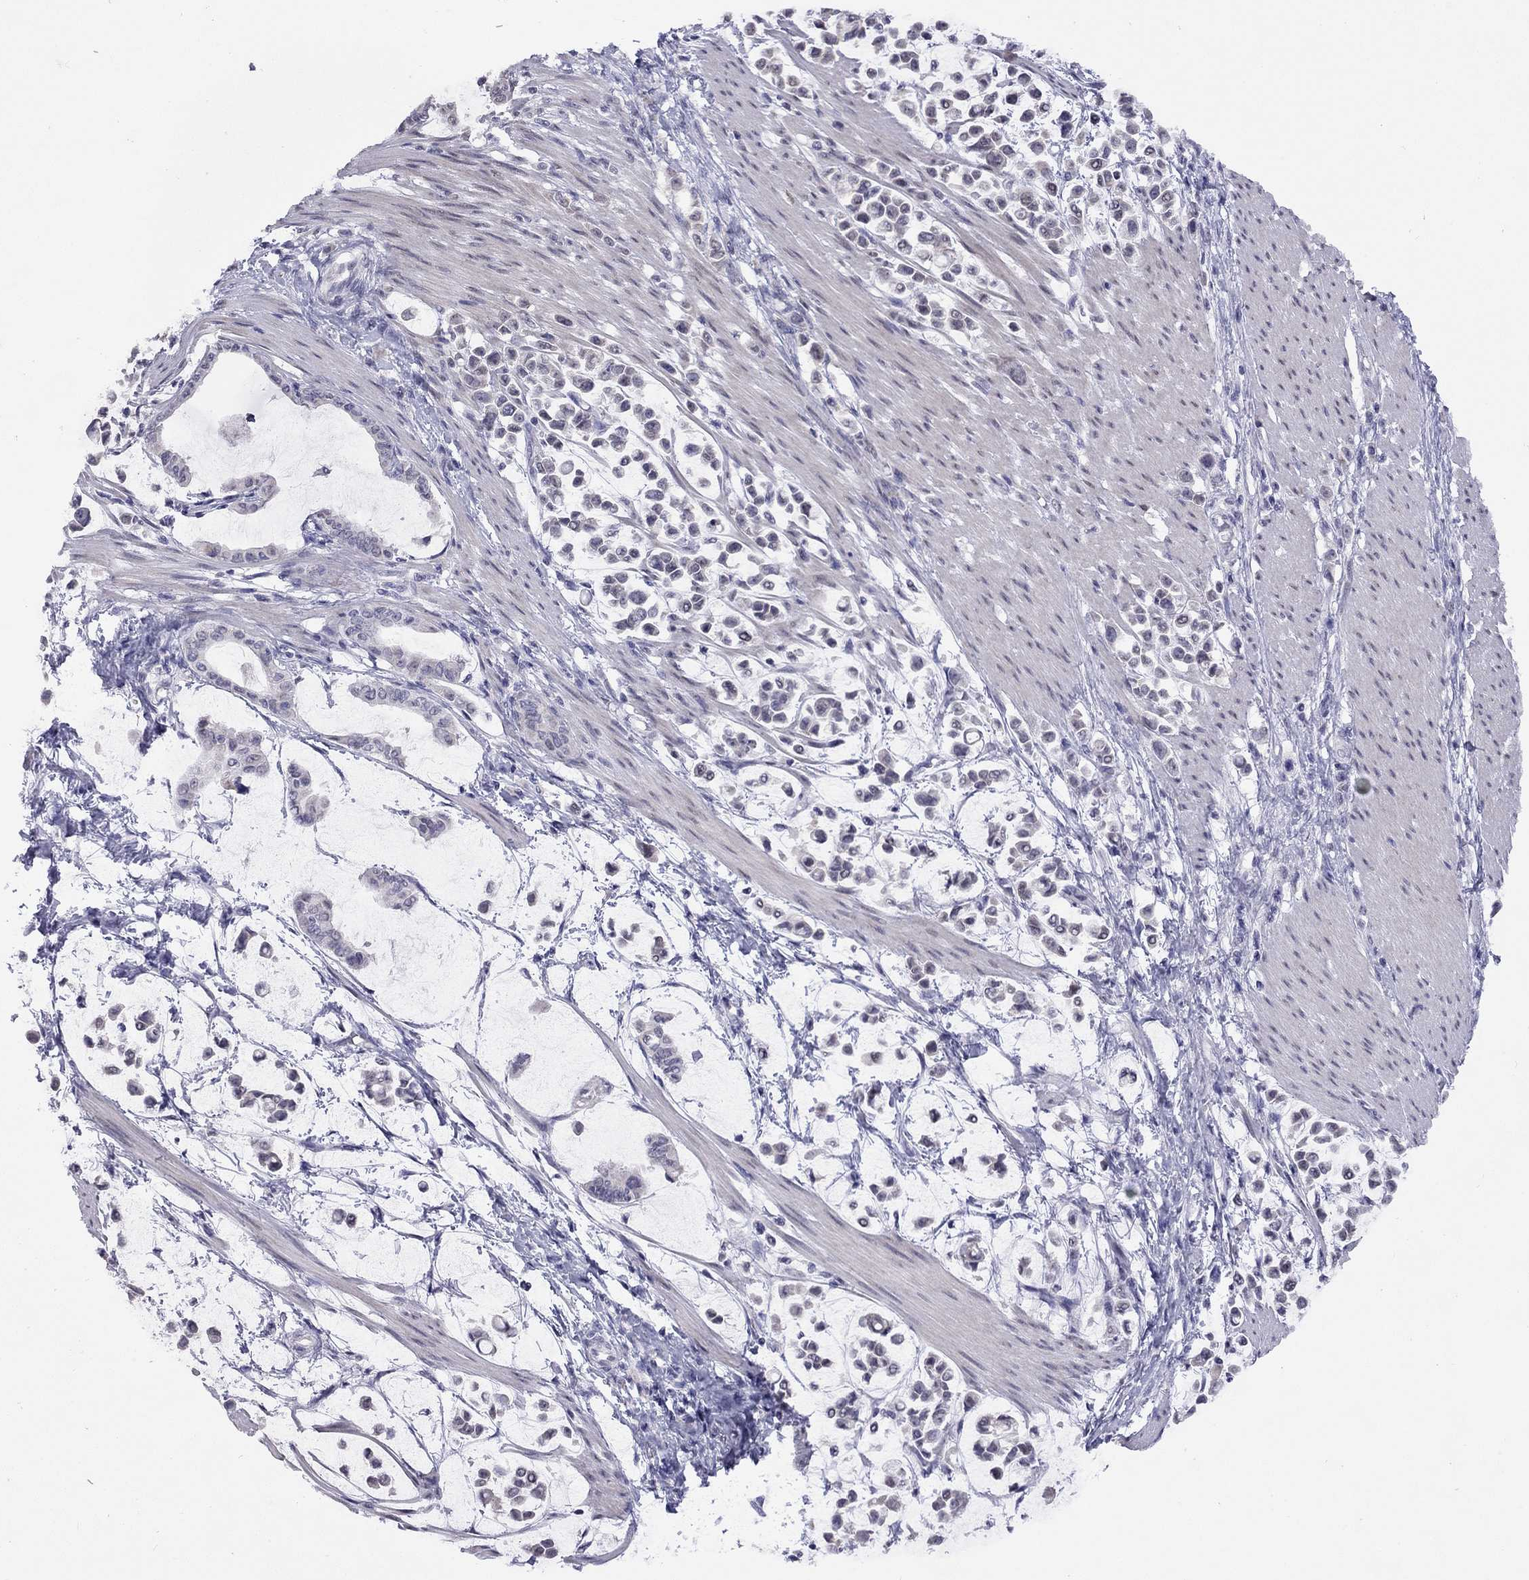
{"staining": {"intensity": "negative", "quantity": "none", "location": "none"}, "tissue": "stomach cancer", "cell_type": "Tumor cells", "image_type": "cancer", "snomed": [{"axis": "morphology", "description": "Adenocarcinoma, NOS"}, {"axis": "topography", "description": "Stomach"}], "caption": "Tumor cells show no significant positivity in adenocarcinoma (stomach).", "gene": "HES5", "patient": {"sex": "male", "age": 82}}